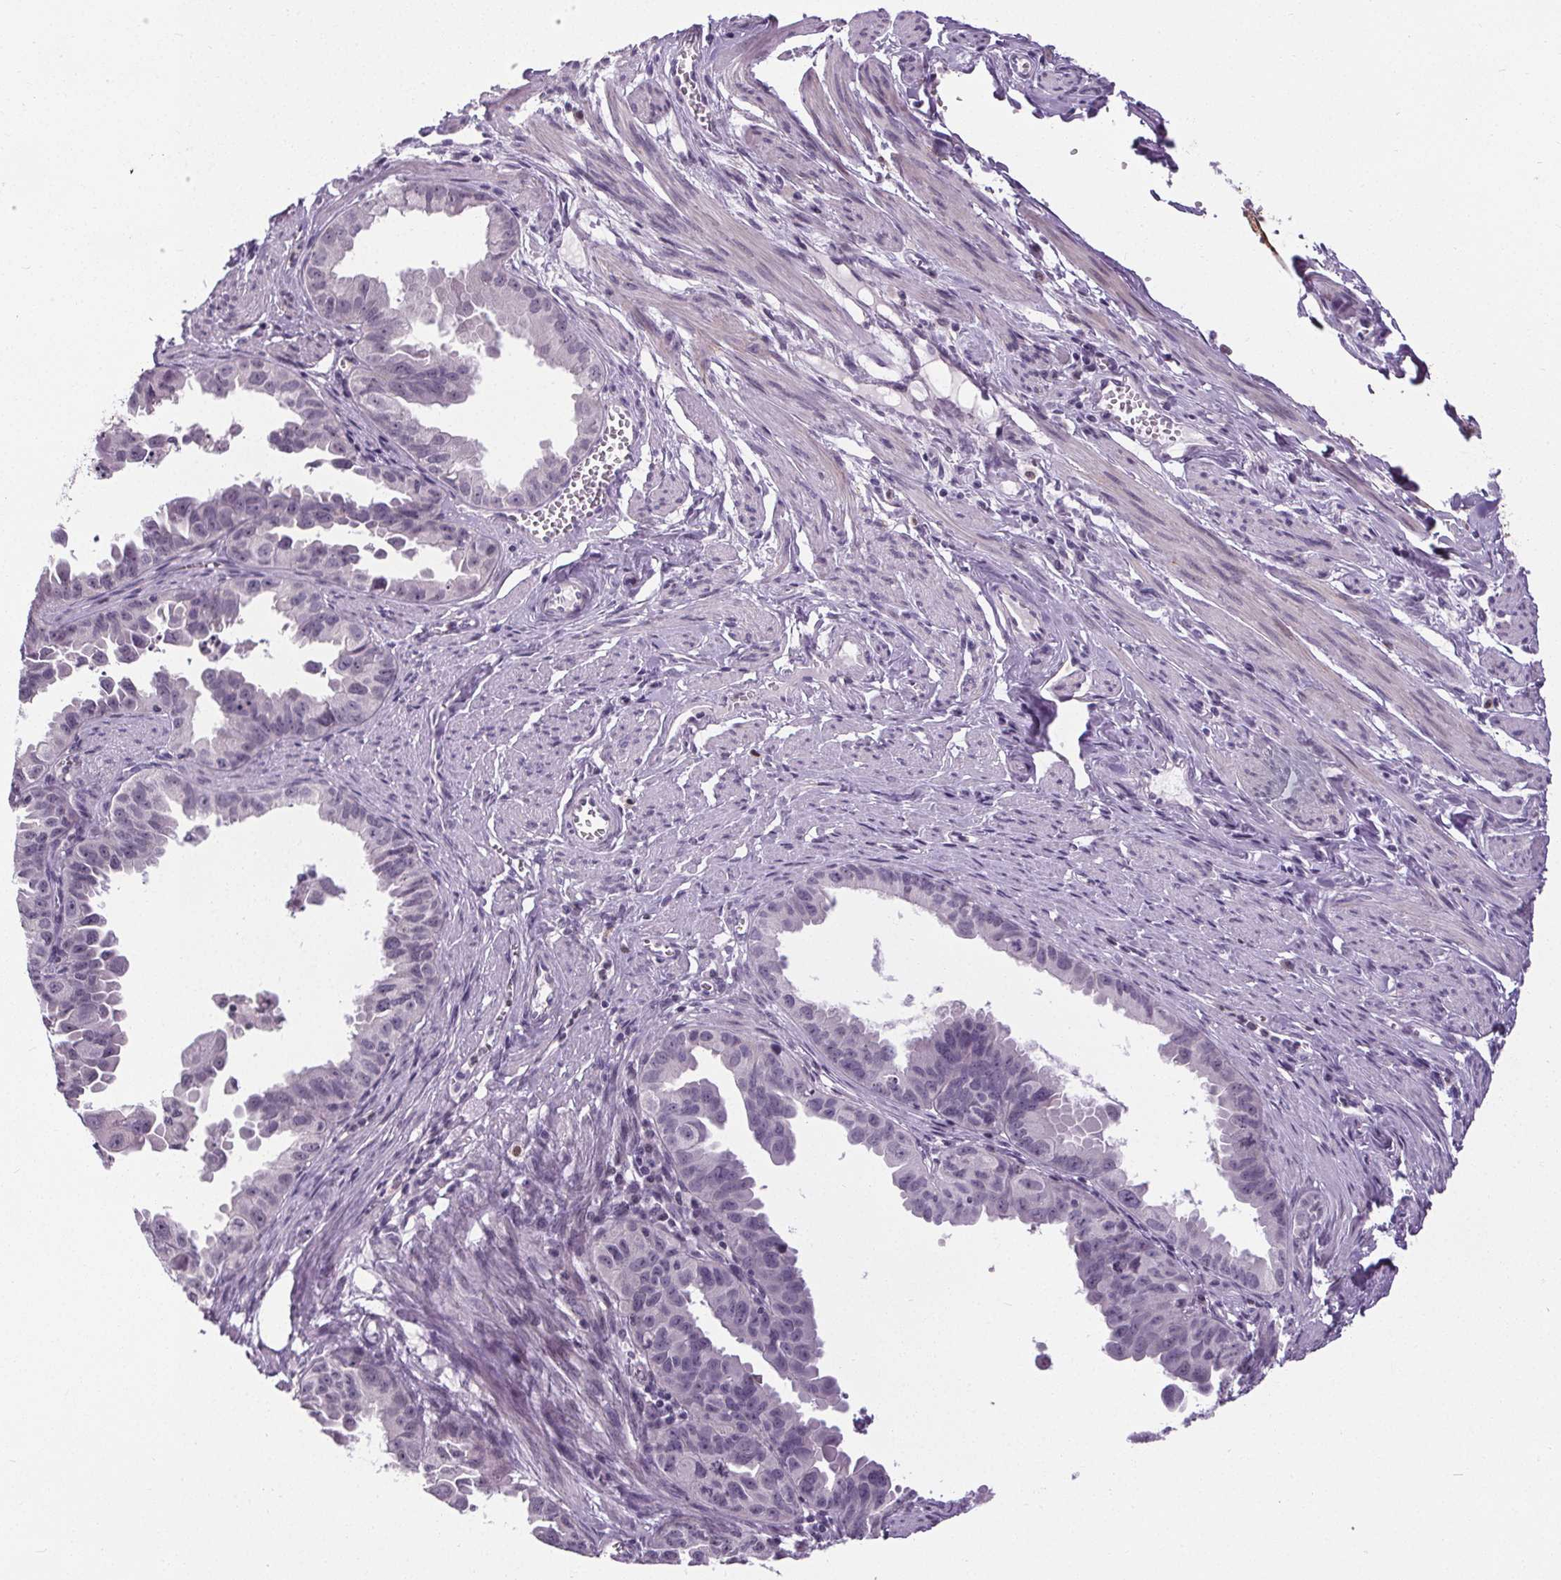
{"staining": {"intensity": "negative", "quantity": "none", "location": "none"}, "tissue": "ovarian cancer", "cell_type": "Tumor cells", "image_type": "cancer", "snomed": [{"axis": "morphology", "description": "Carcinoma, endometroid"}, {"axis": "topography", "description": "Ovary"}], "caption": "Immunohistochemistry photomicrograph of human ovarian endometroid carcinoma stained for a protein (brown), which demonstrates no positivity in tumor cells.", "gene": "TMEM240", "patient": {"sex": "female", "age": 85}}